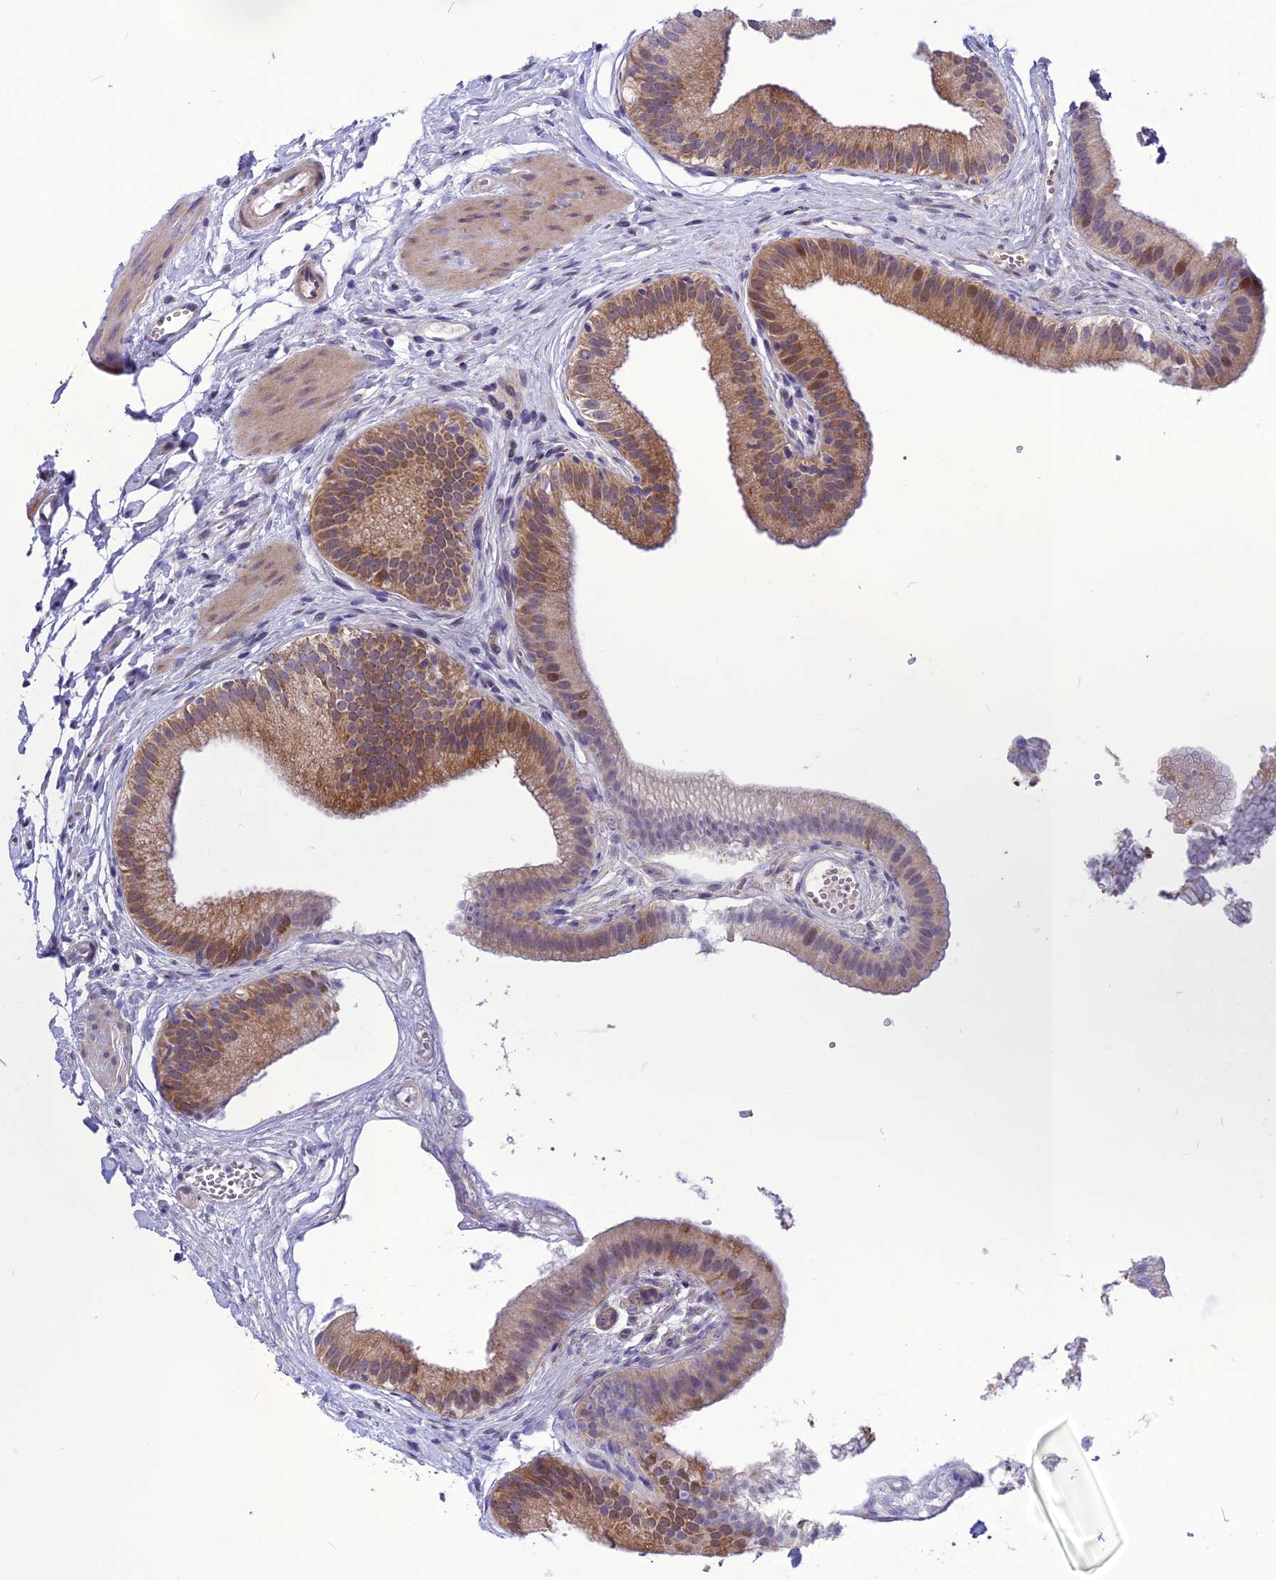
{"staining": {"intensity": "moderate", "quantity": "25%-75%", "location": "cytoplasmic/membranous"}, "tissue": "gallbladder", "cell_type": "Glandular cells", "image_type": "normal", "snomed": [{"axis": "morphology", "description": "Normal tissue, NOS"}, {"axis": "topography", "description": "Gallbladder"}], "caption": "Brown immunohistochemical staining in normal human gallbladder demonstrates moderate cytoplasmic/membranous expression in approximately 25%-75% of glandular cells. Immunohistochemistry stains the protein of interest in brown and the nuclei are stained blue.", "gene": "PSMF1", "patient": {"sex": "female", "age": 54}}